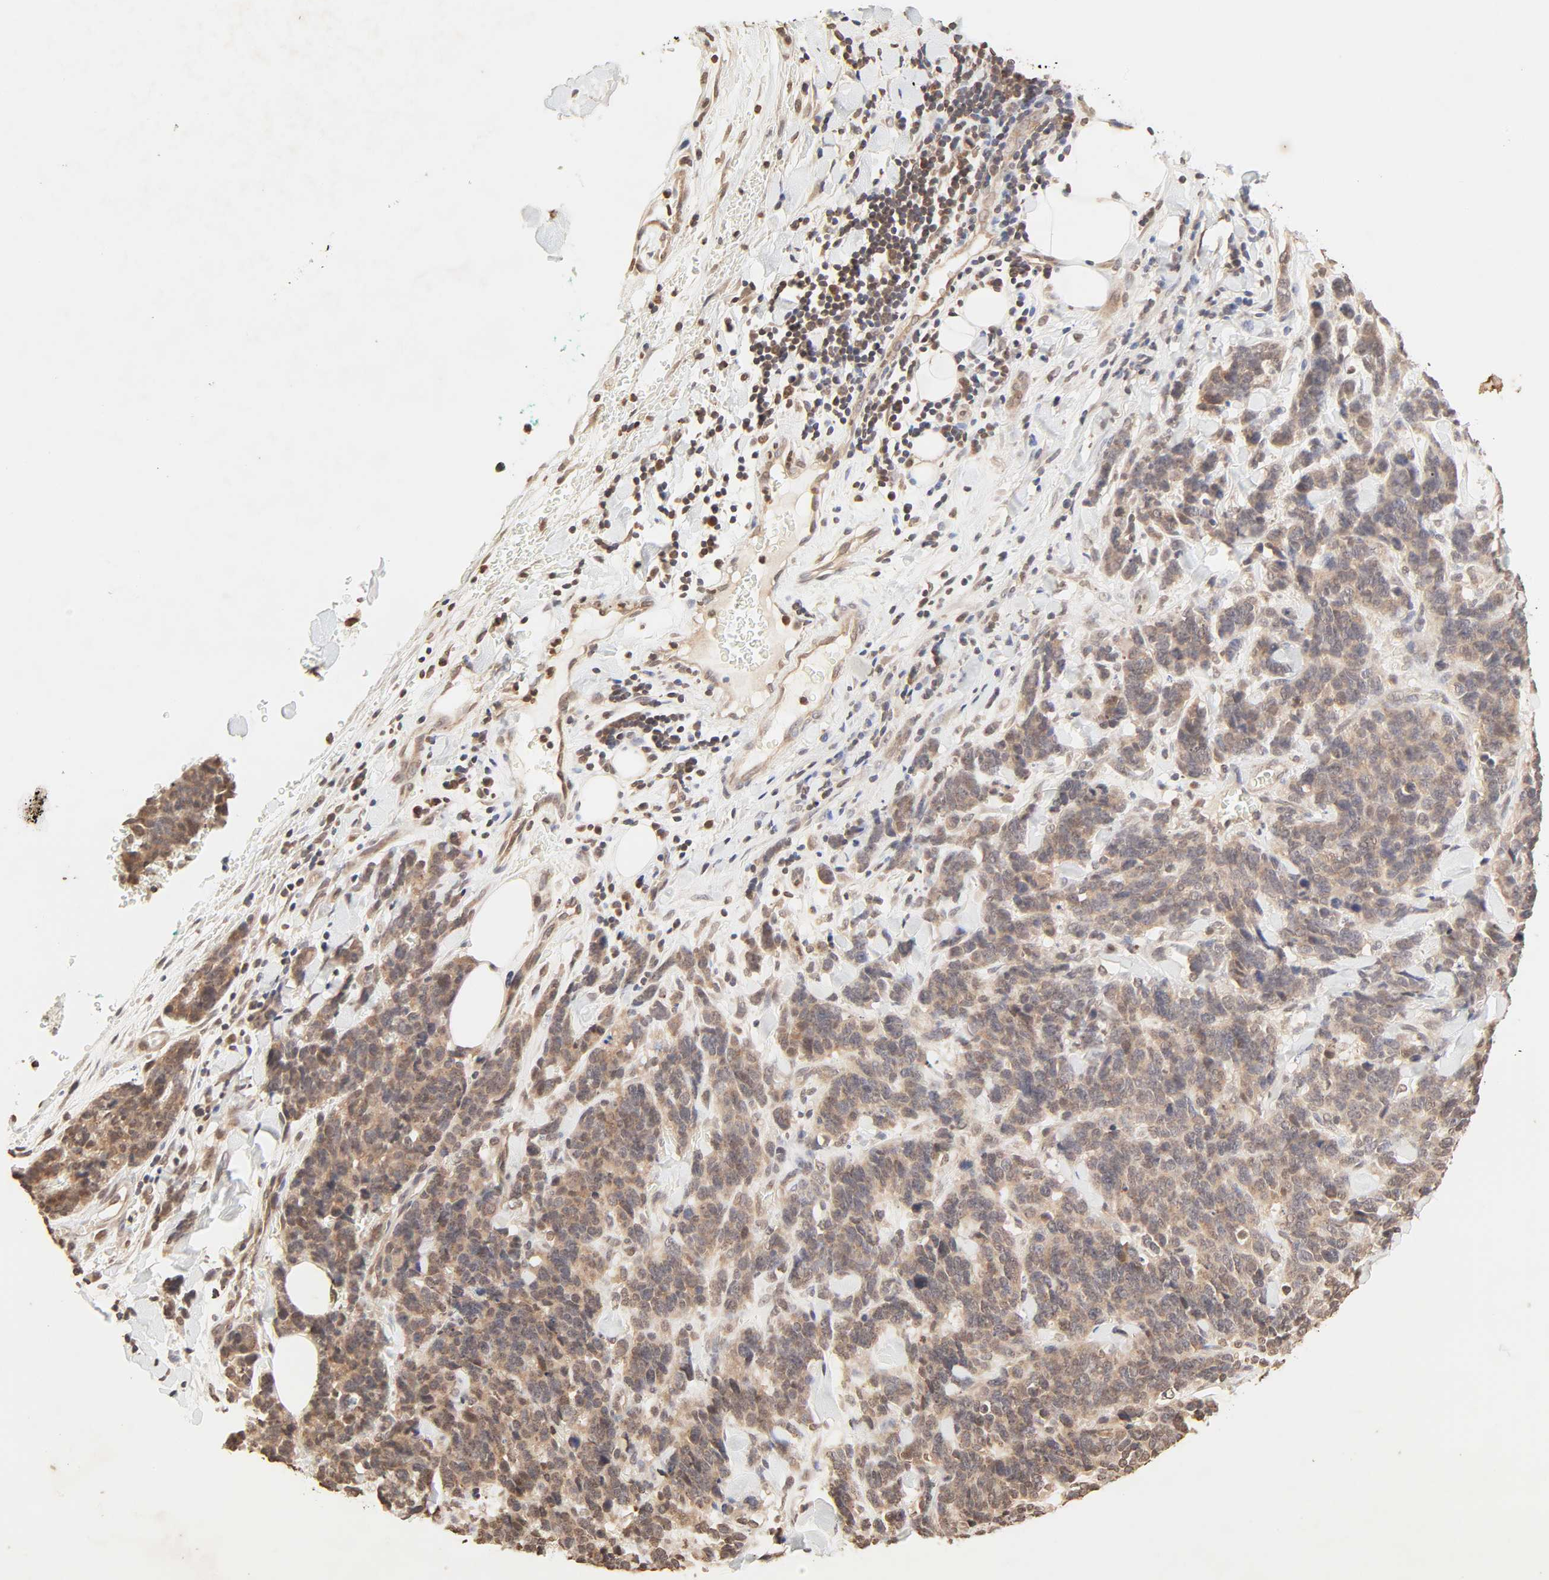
{"staining": {"intensity": "moderate", "quantity": ">75%", "location": "cytoplasmic/membranous,nuclear"}, "tissue": "lung cancer", "cell_type": "Tumor cells", "image_type": "cancer", "snomed": [{"axis": "morphology", "description": "Neoplasm, malignant, NOS"}, {"axis": "topography", "description": "Lung"}], "caption": "Immunohistochemistry (DAB (3,3'-diaminobenzidine)) staining of human lung cancer reveals moderate cytoplasmic/membranous and nuclear protein positivity in approximately >75% of tumor cells. (Stains: DAB (3,3'-diaminobenzidine) in brown, nuclei in blue, Microscopy: brightfield microscopy at high magnification).", "gene": "TBL1X", "patient": {"sex": "female", "age": 58}}